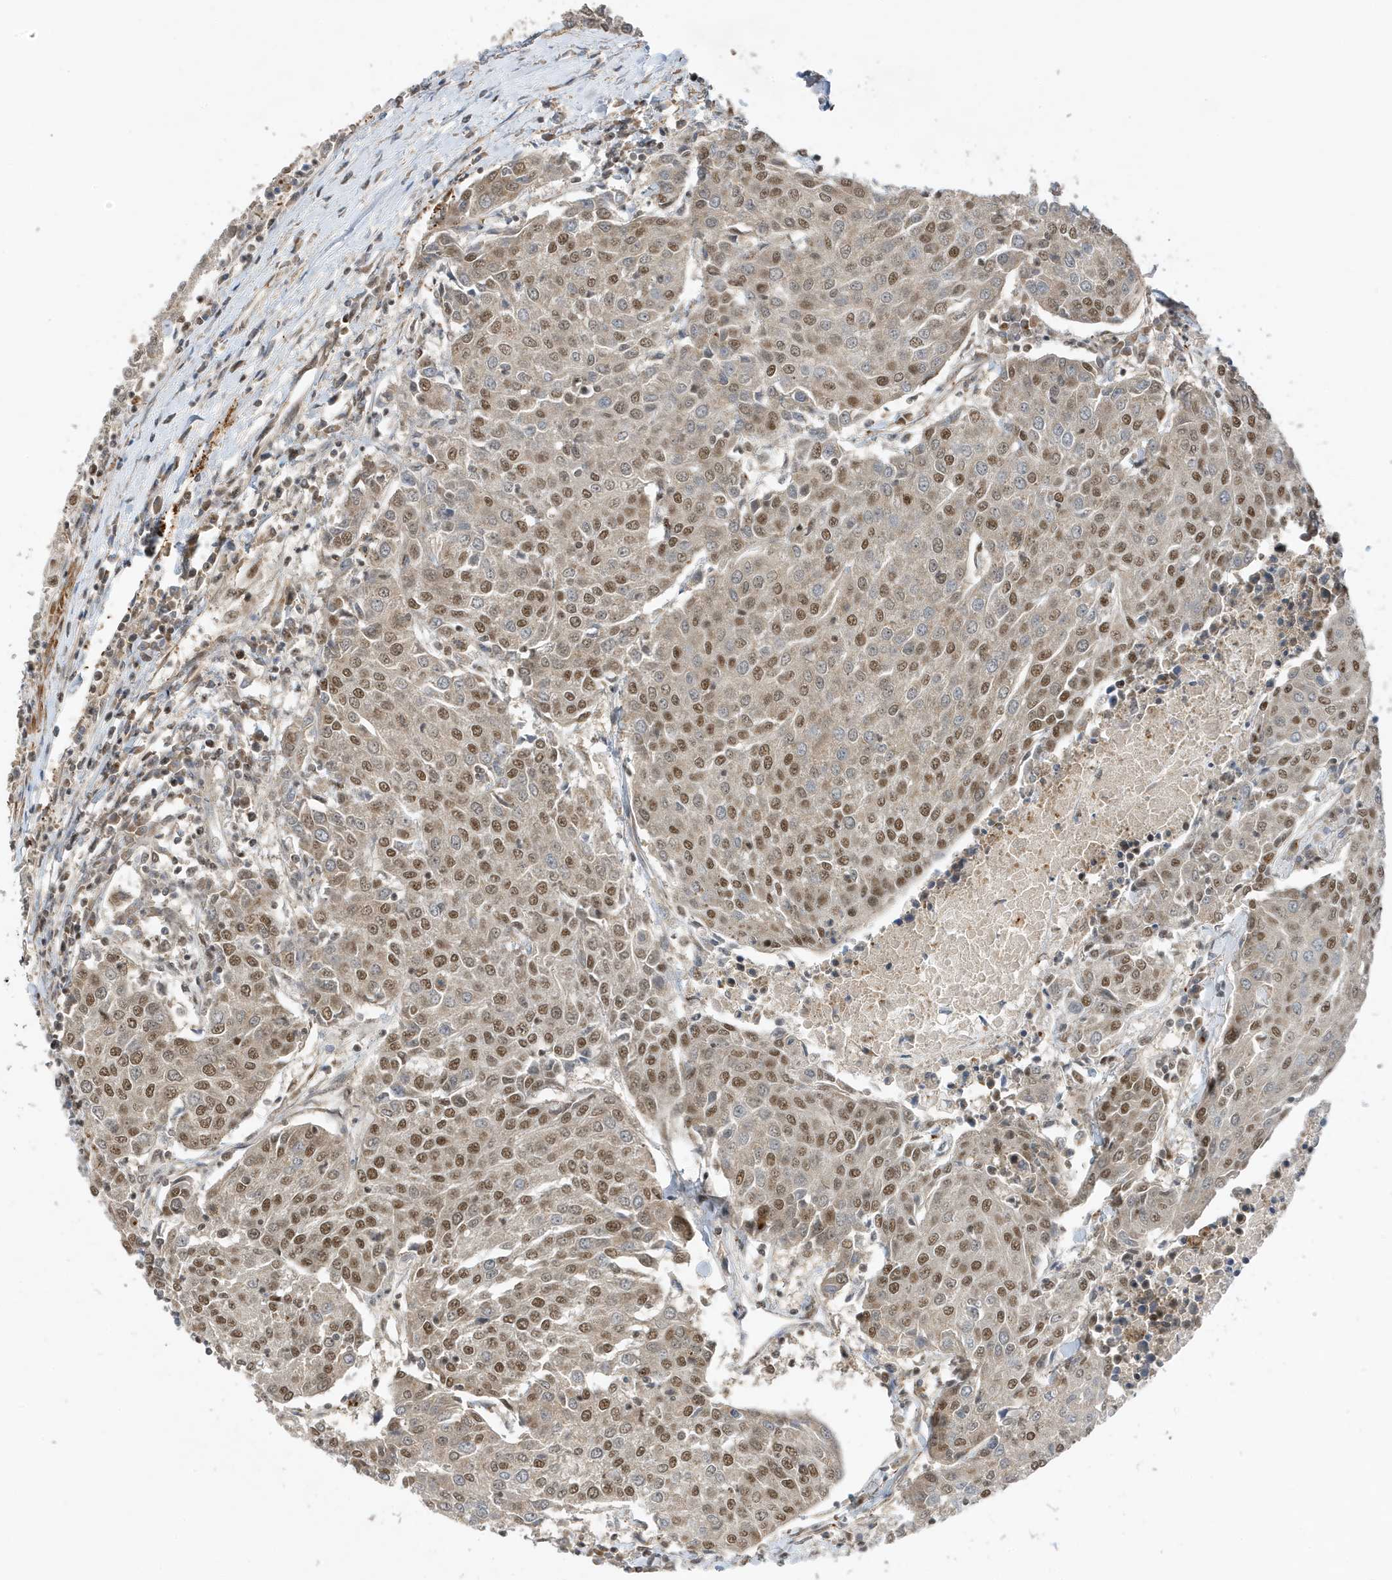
{"staining": {"intensity": "moderate", "quantity": "25%-75%", "location": "nuclear"}, "tissue": "urothelial cancer", "cell_type": "Tumor cells", "image_type": "cancer", "snomed": [{"axis": "morphology", "description": "Urothelial carcinoma, High grade"}, {"axis": "topography", "description": "Urinary bladder"}], "caption": "Immunohistochemistry photomicrograph of neoplastic tissue: human urothelial cancer stained using immunohistochemistry displays medium levels of moderate protein expression localized specifically in the nuclear of tumor cells, appearing as a nuclear brown color.", "gene": "MAST3", "patient": {"sex": "female", "age": 85}}